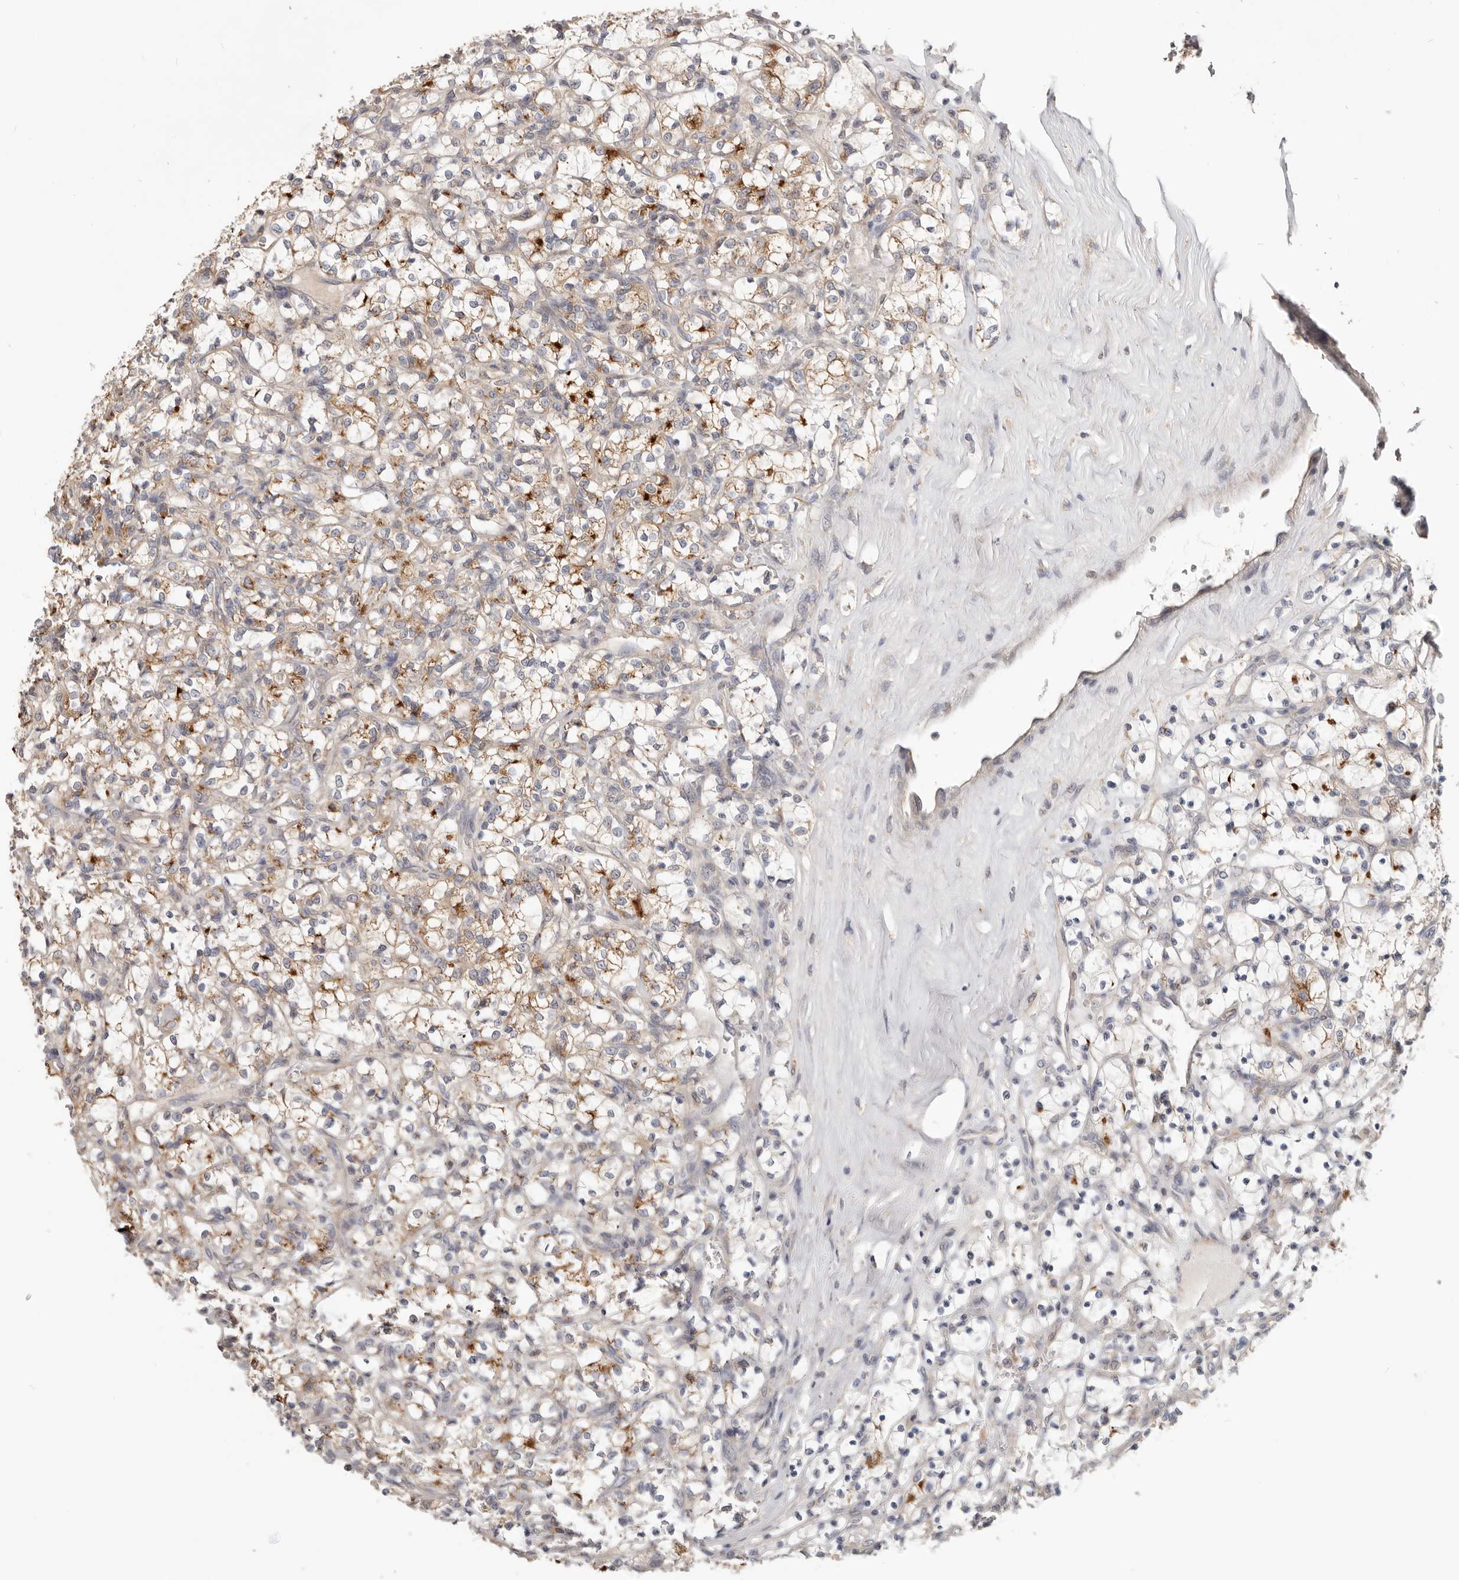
{"staining": {"intensity": "strong", "quantity": "25%-75%", "location": "cytoplasmic/membranous"}, "tissue": "renal cancer", "cell_type": "Tumor cells", "image_type": "cancer", "snomed": [{"axis": "morphology", "description": "Adenocarcinoma, NOS"}, {"axis": "topography", "description": "Kidney"}], "caption": "A high-resolution image shows immunohistochemistry (IHC) staining of renal adenocarcinoma, which displays strong cytoplasmic/membranous expression in approximately 25%-75% of tumor cells.", "gene": "LRP6", "patient": {"sex": "female", "age": 69}}